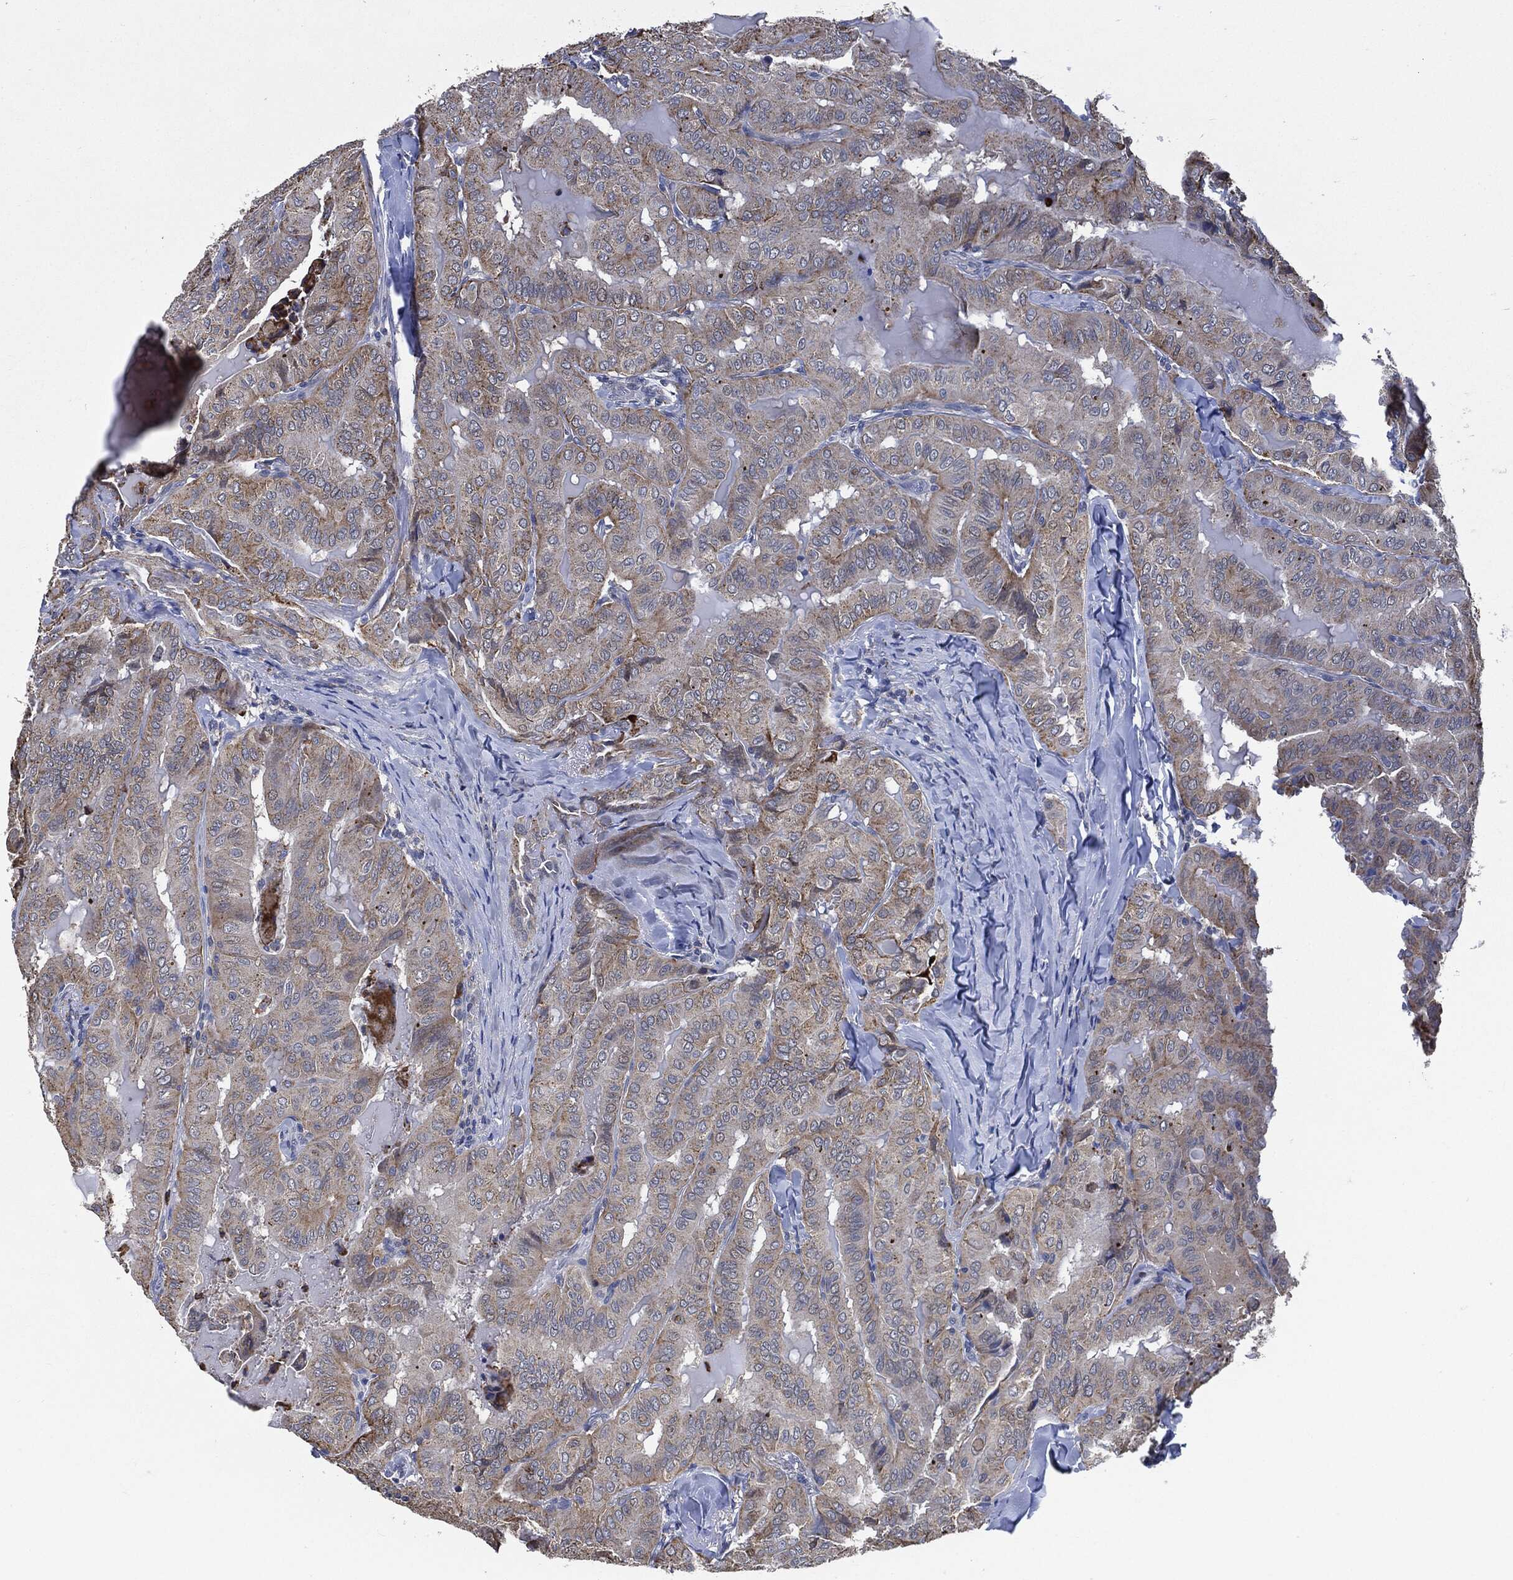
{"staining": {"intensity": "moderate", "quantity": "<25%", "location": "cytoplasmic/membranous"}, "tissue": "thyroid cancer", "cell_type": "Tumor cells", "image_type": "cancer", "snomed": [{"axis": "morphology", "description": "Papillary adenocarcinoma, NOS"}, {"axis": "topography", "description": "Thyroid gland"}], "caption": "IHC of thyroid cancer (papillary adenocarcinoma) exhibits low levels of moderate cytoplasmic/membranous expression in about <25% of tumor cells.", "gene": "VSIG4", "patient": {"sex": "female", "age": 68}}